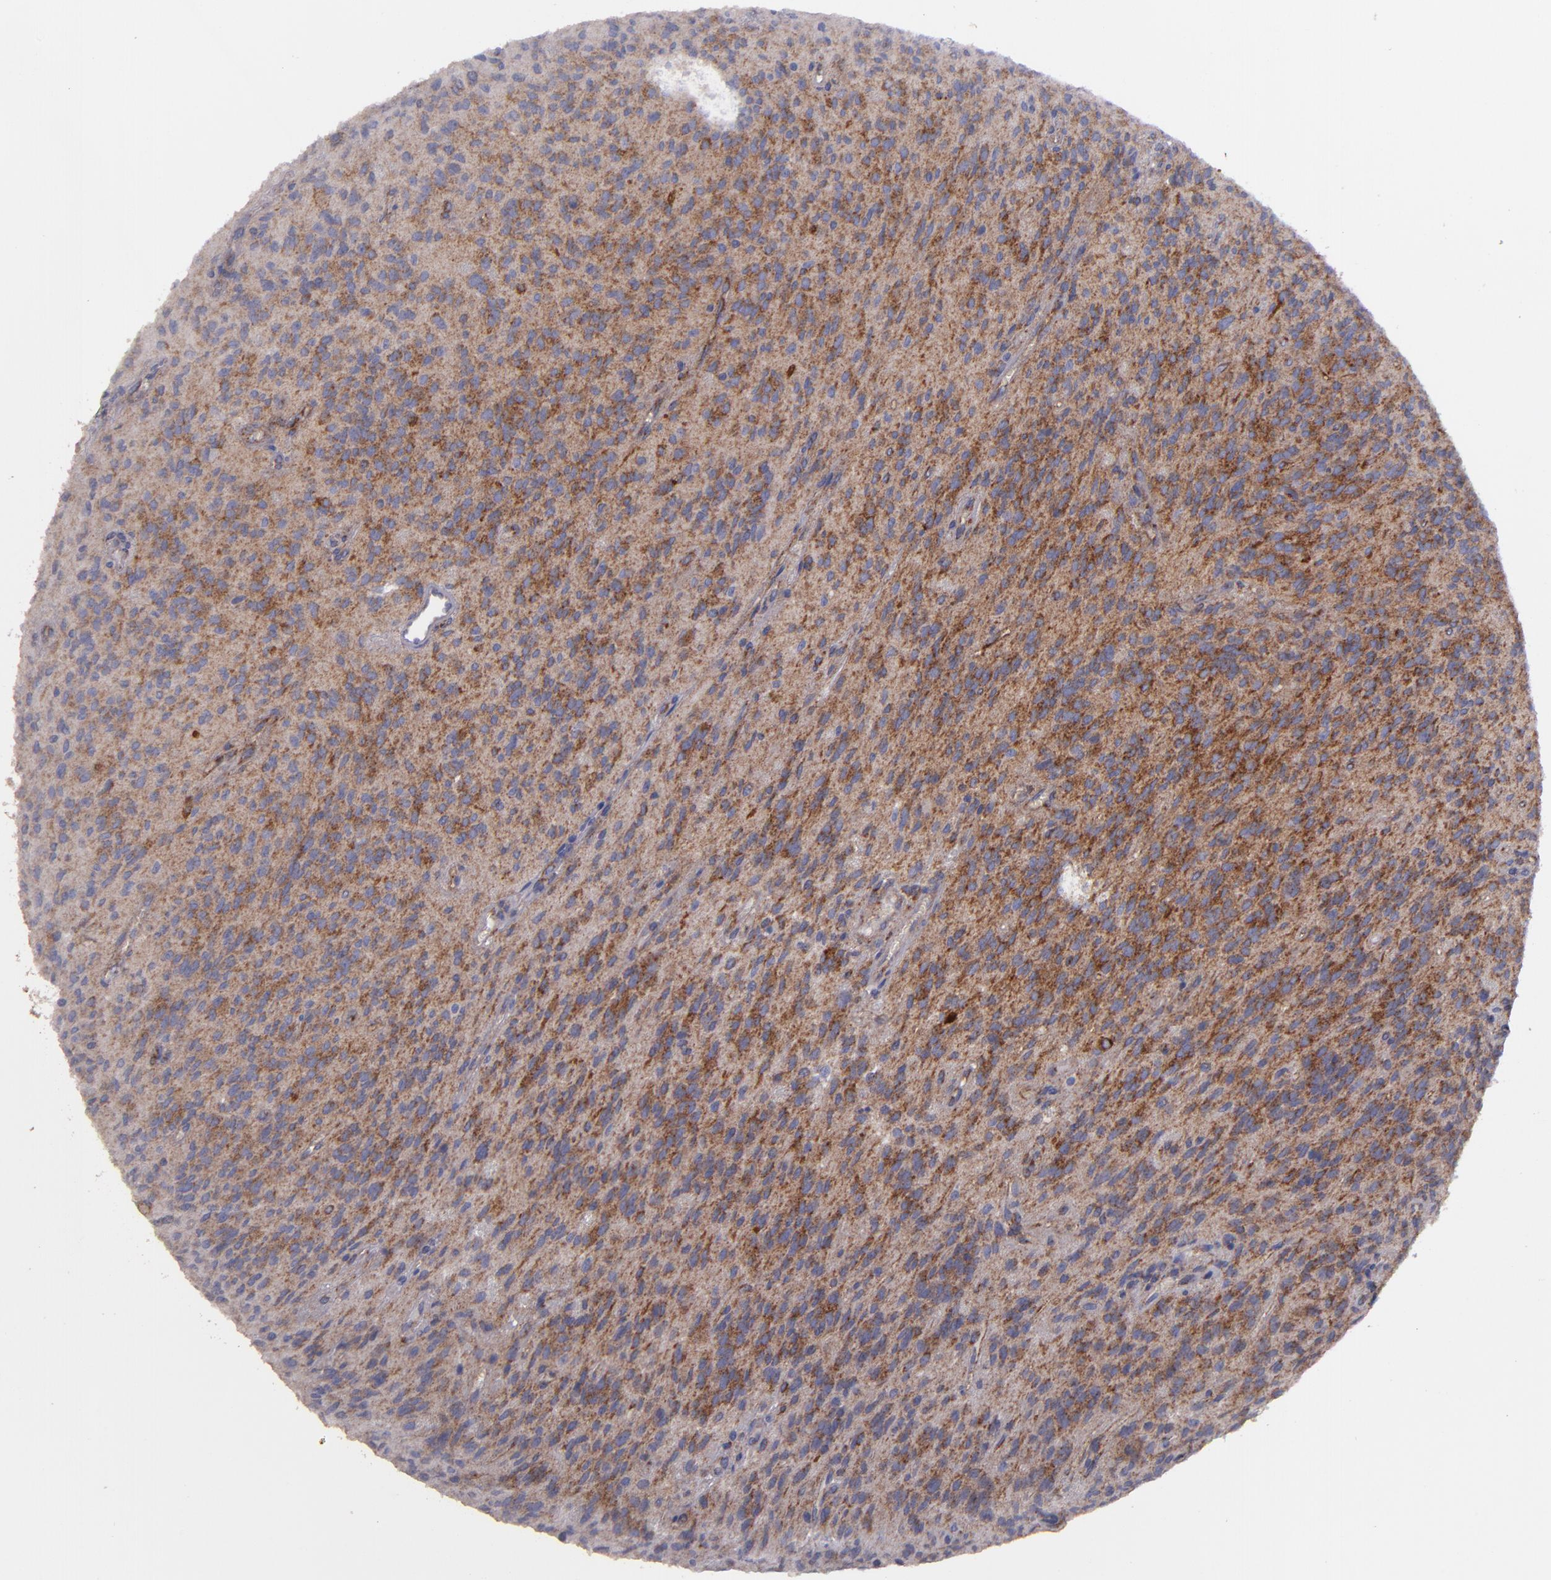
{"staining": {"intensity": "moderate", "quantity": ">75%", "location": "cytoplasmic/membranous"}, "tissue": "glioma", "cell_type": "Tumor cells", "image_type": "cancer", "snomed": [{"axis": "morphology", "description": "Glioma, malignant, Low grade"}, {"axis": "topography", "description": "Brain"}], "caption": "The histopathology image exhibits a brown stain indicating the presence of a protein in the cytoplasmic/membranous of tumor cells in low-grade glioma (malignant). Using DAB (3,3'-diaminobenzidine) (brown) and hematoxylin (blue) stains, captured at high magnification using brightfield microscopy.", "gene": "CLTA", "patient": {"sex": "female", "age": 15}}